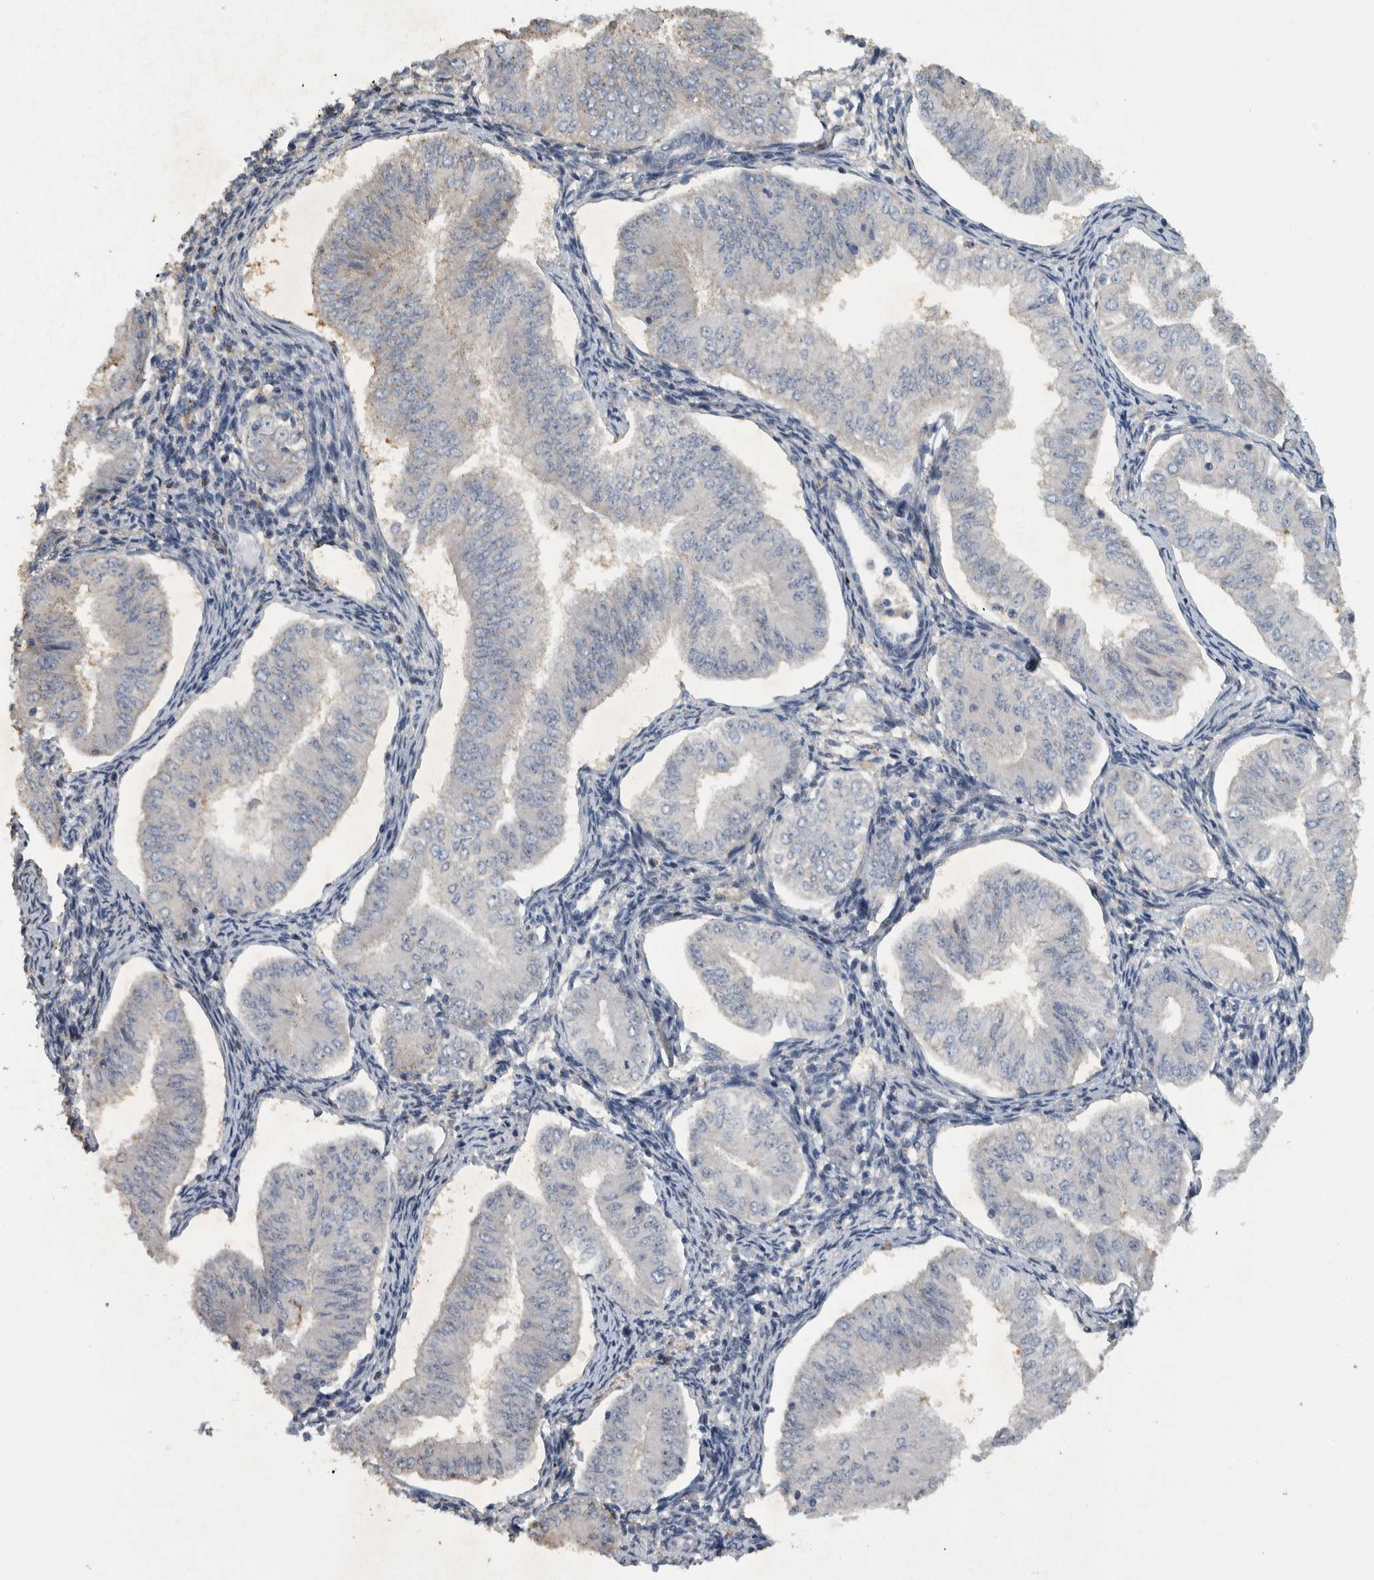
{"staining": {"intensity": "negative", "quantity": "none", "location": "none"}, "tissue": "endometrial cancer", "cell_type": "Tumor cells", "image_type": "cancer", "snomed": [{"axis": "morphology", "description": "Normal tissue, NOS"}, {"axis": "morphology", "description": "Adenocarcinoma, NOS"}, {"axis": "topography", "description": "Endometrium"}], "caption": "High magnification brightfield microscopy of endometrial cancer (adenocarcinoma) stained with DAB (3,3'-diaminobenzidine) (brown) and counterstained with hematoxylin (blue): tumor cells show no significant positivity.", "gene": "NT5C2", "patient": {"sex": "female", "age": 53}}